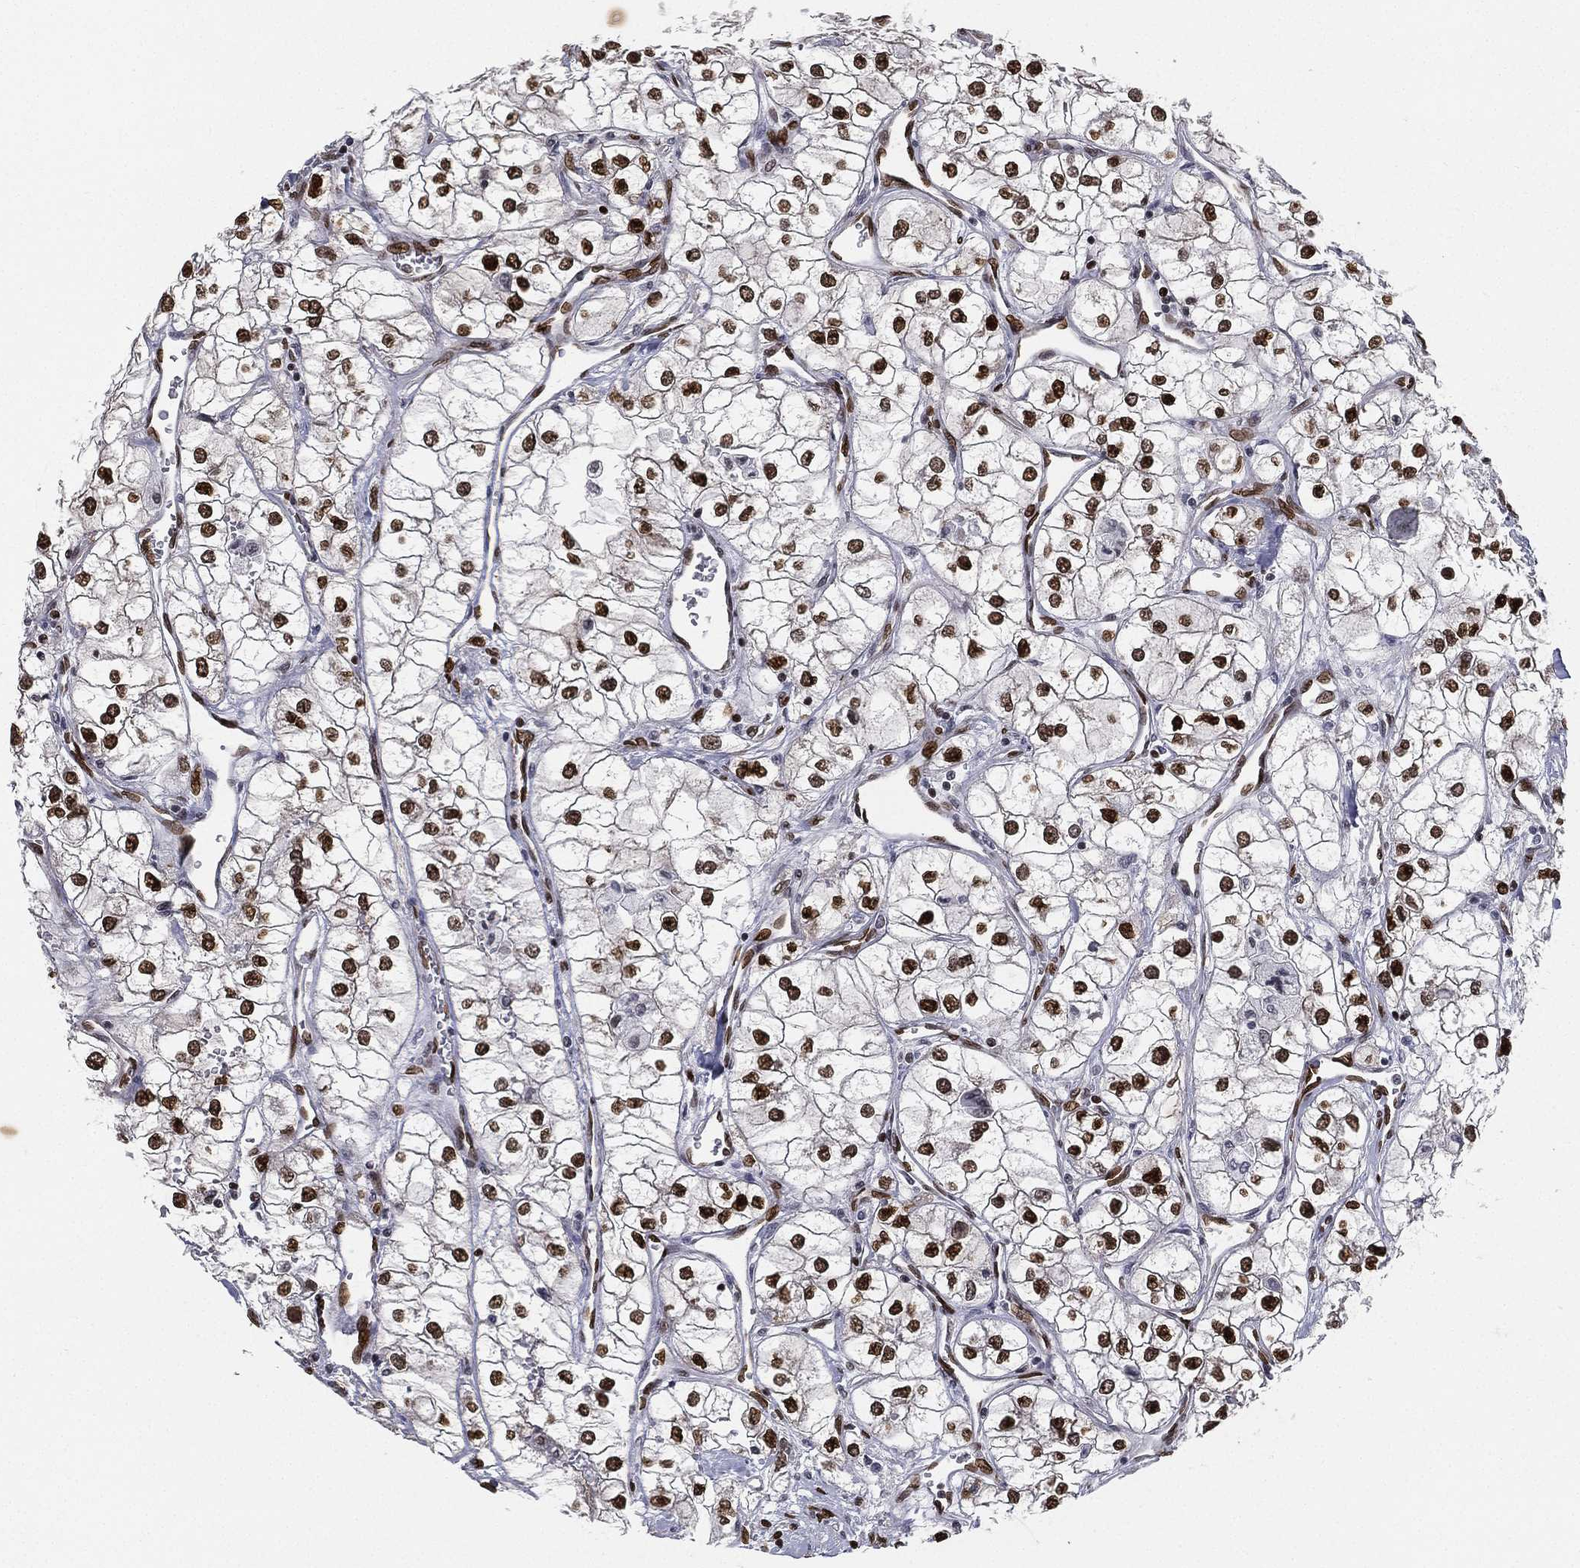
{"staining": {"intensity": "strong", "quantity": ">75%", "location": "nuclear"}, "tissue": "renal cancer", "cell_type": "Tumor cells", "image_type": "cancer", "snomed": [{"axis": "morphology", "description": "Adenocarcinoma, NOS"}, {"axis": "topography", "description": "Kidney"}], "caption": "Protein expression by immunohistochemistry exhibits strong nuclear positivity in about >75% of tumor cells in renal cancer. The protein of interest is shown in brown color, while the nuclei are stained blue.", "gene": "LMNB1", "patient": {"sex": "male", "age": 59}}